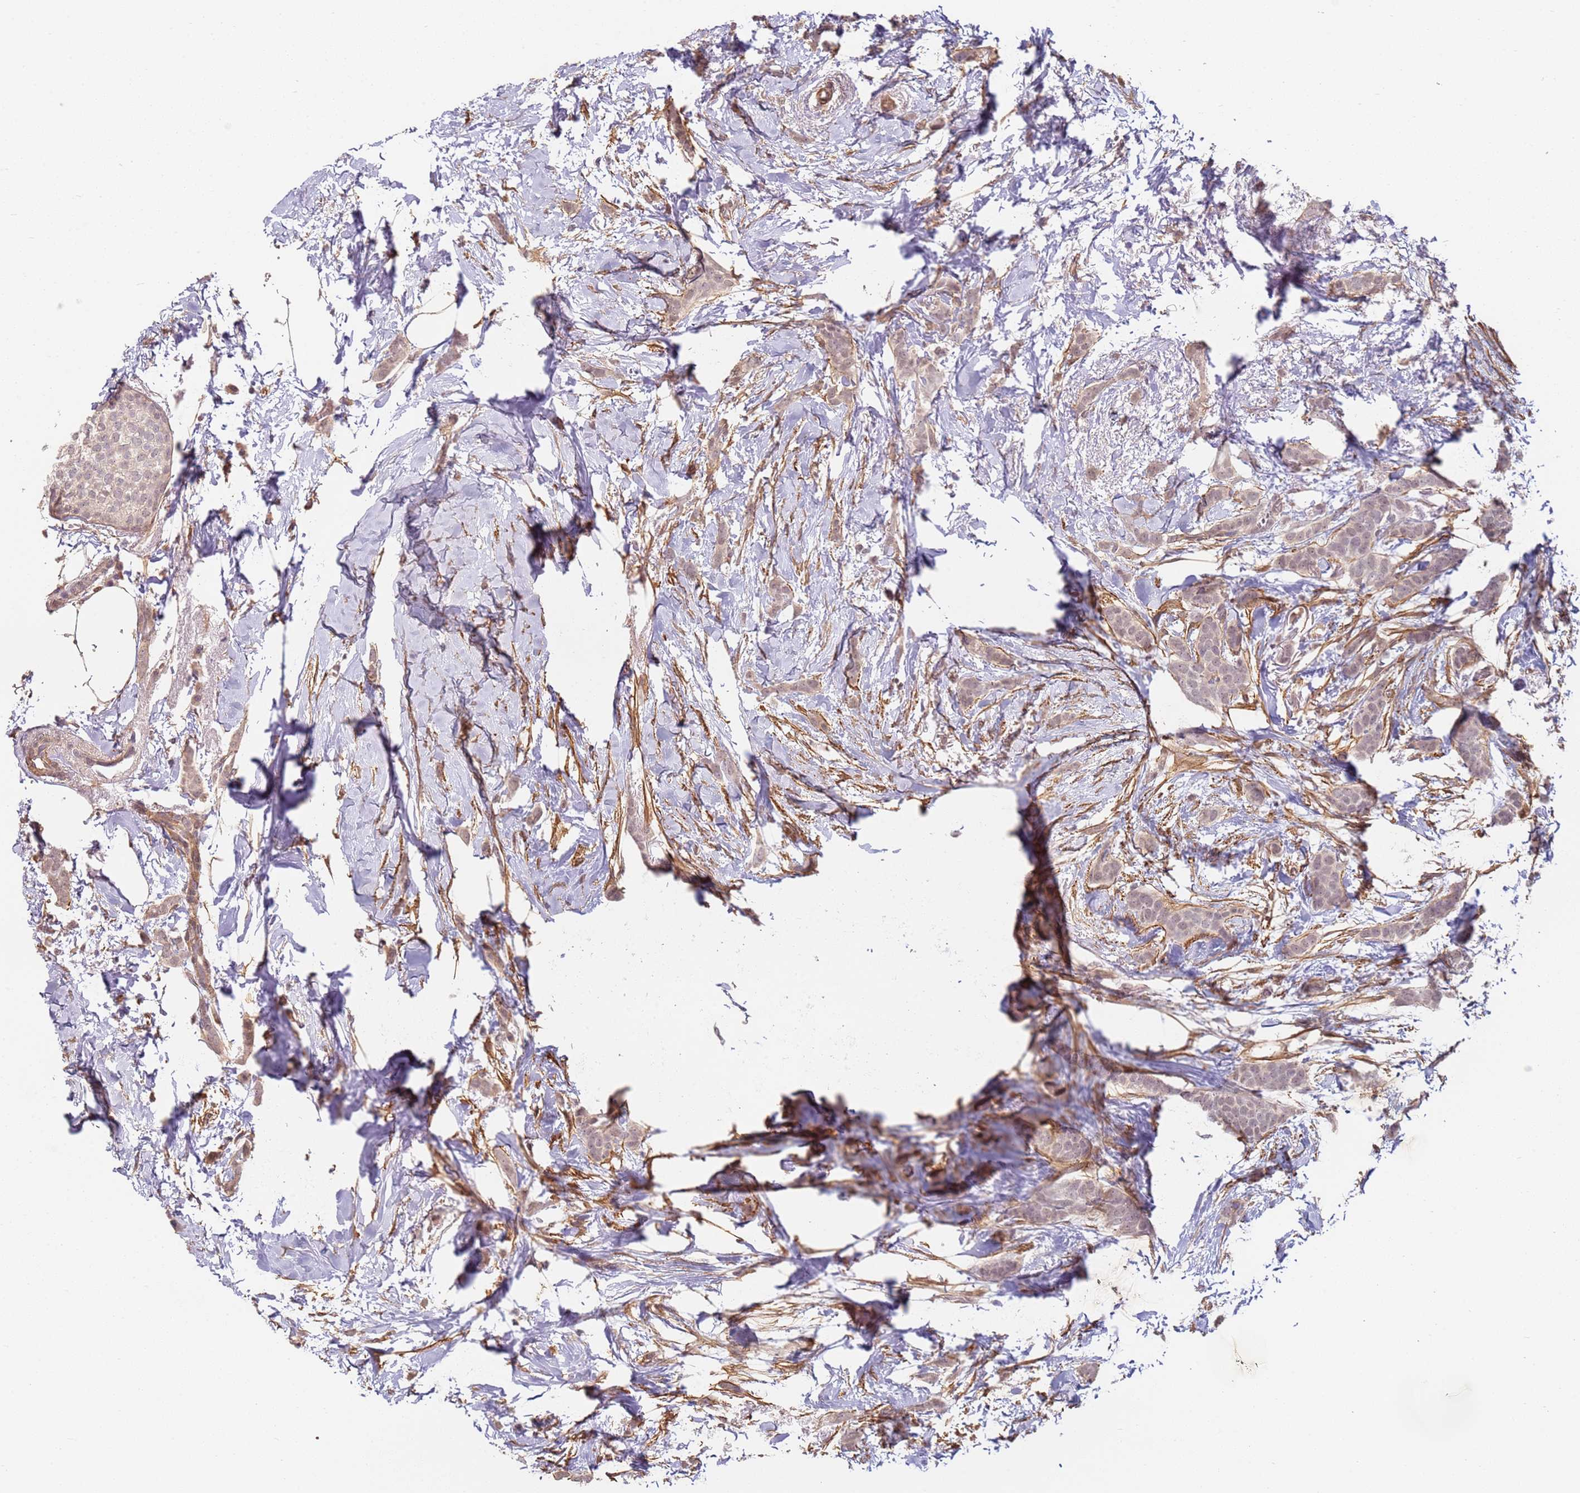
{"staining": {"intensity": "weak", "quantity": ">75%", "location": "nuclear"}, "tissue": "breast cancer", "cell_type": "Tumor cells", "image_type": "cancer", "snomed": [{"axis": "morphology", "description": "Duct carcinoma"}, {"axis": "topography", "description": "Breast"}], "caption": "Intraductal carcinoma (breast) stained with a protein marker shows weak staining in tumor cells.", "gene": "WDR93", "patient": {"sex": "female", "age": 72}}